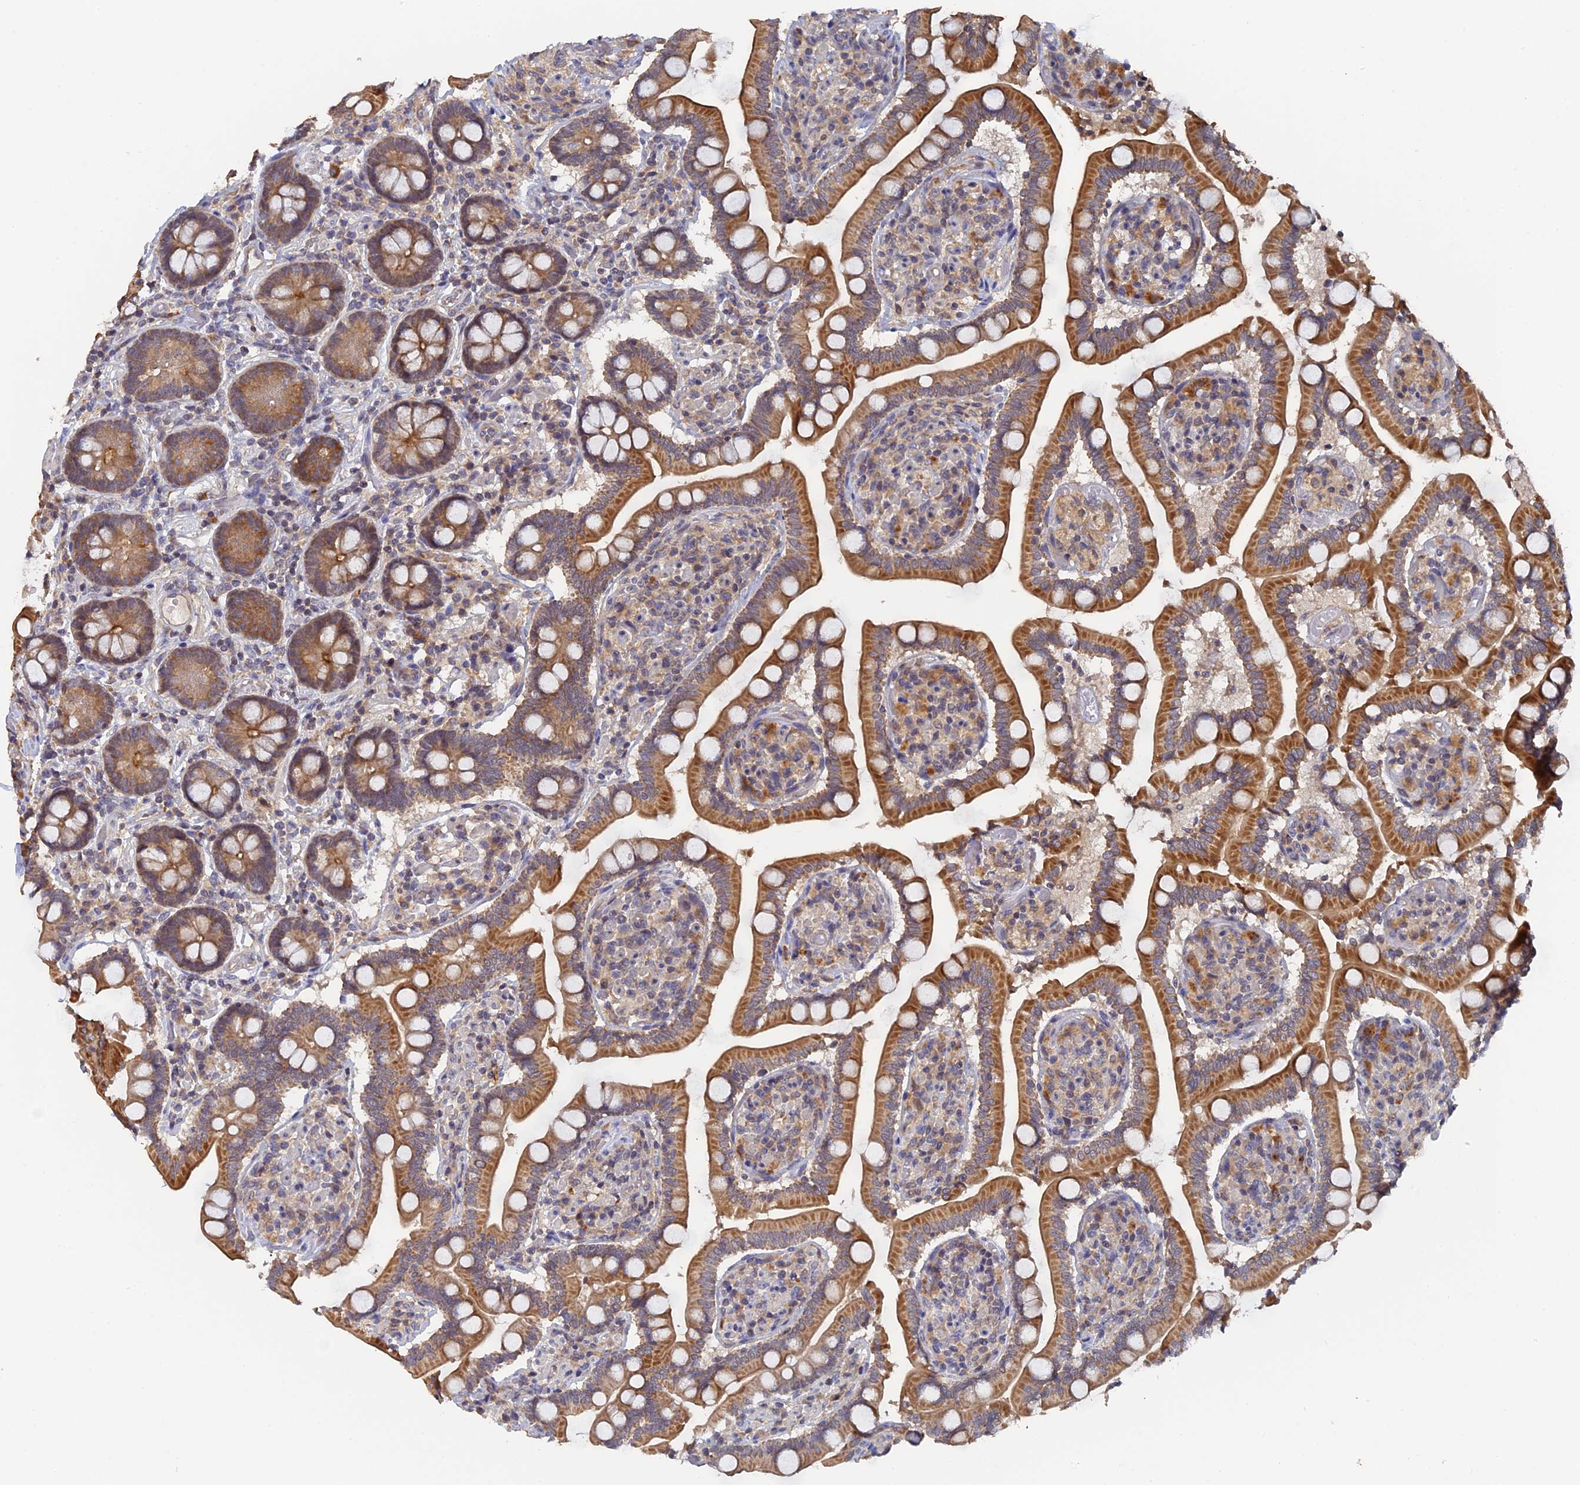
{"staining": {"intensity": "strong", "quantity": ">75%", "location": "cytoplasmic/membranous"}, "tissue": "small intestine", "cell_type": "Glandular cells", "image_type": "normal", "snomed": [{"axis": "morphology", "description": "Normal tissue, NOS"}, {"axis": "topography", "description": "Small intestine"}], "caption": "Strong cytoplasmic/membranous positivity for a protein is present in about >75% of glandular cells of normal small intestine using immunohistochemistry (IHC).", "gene": "MIGA2", "patient": {"sex": "female", "age": 64}}